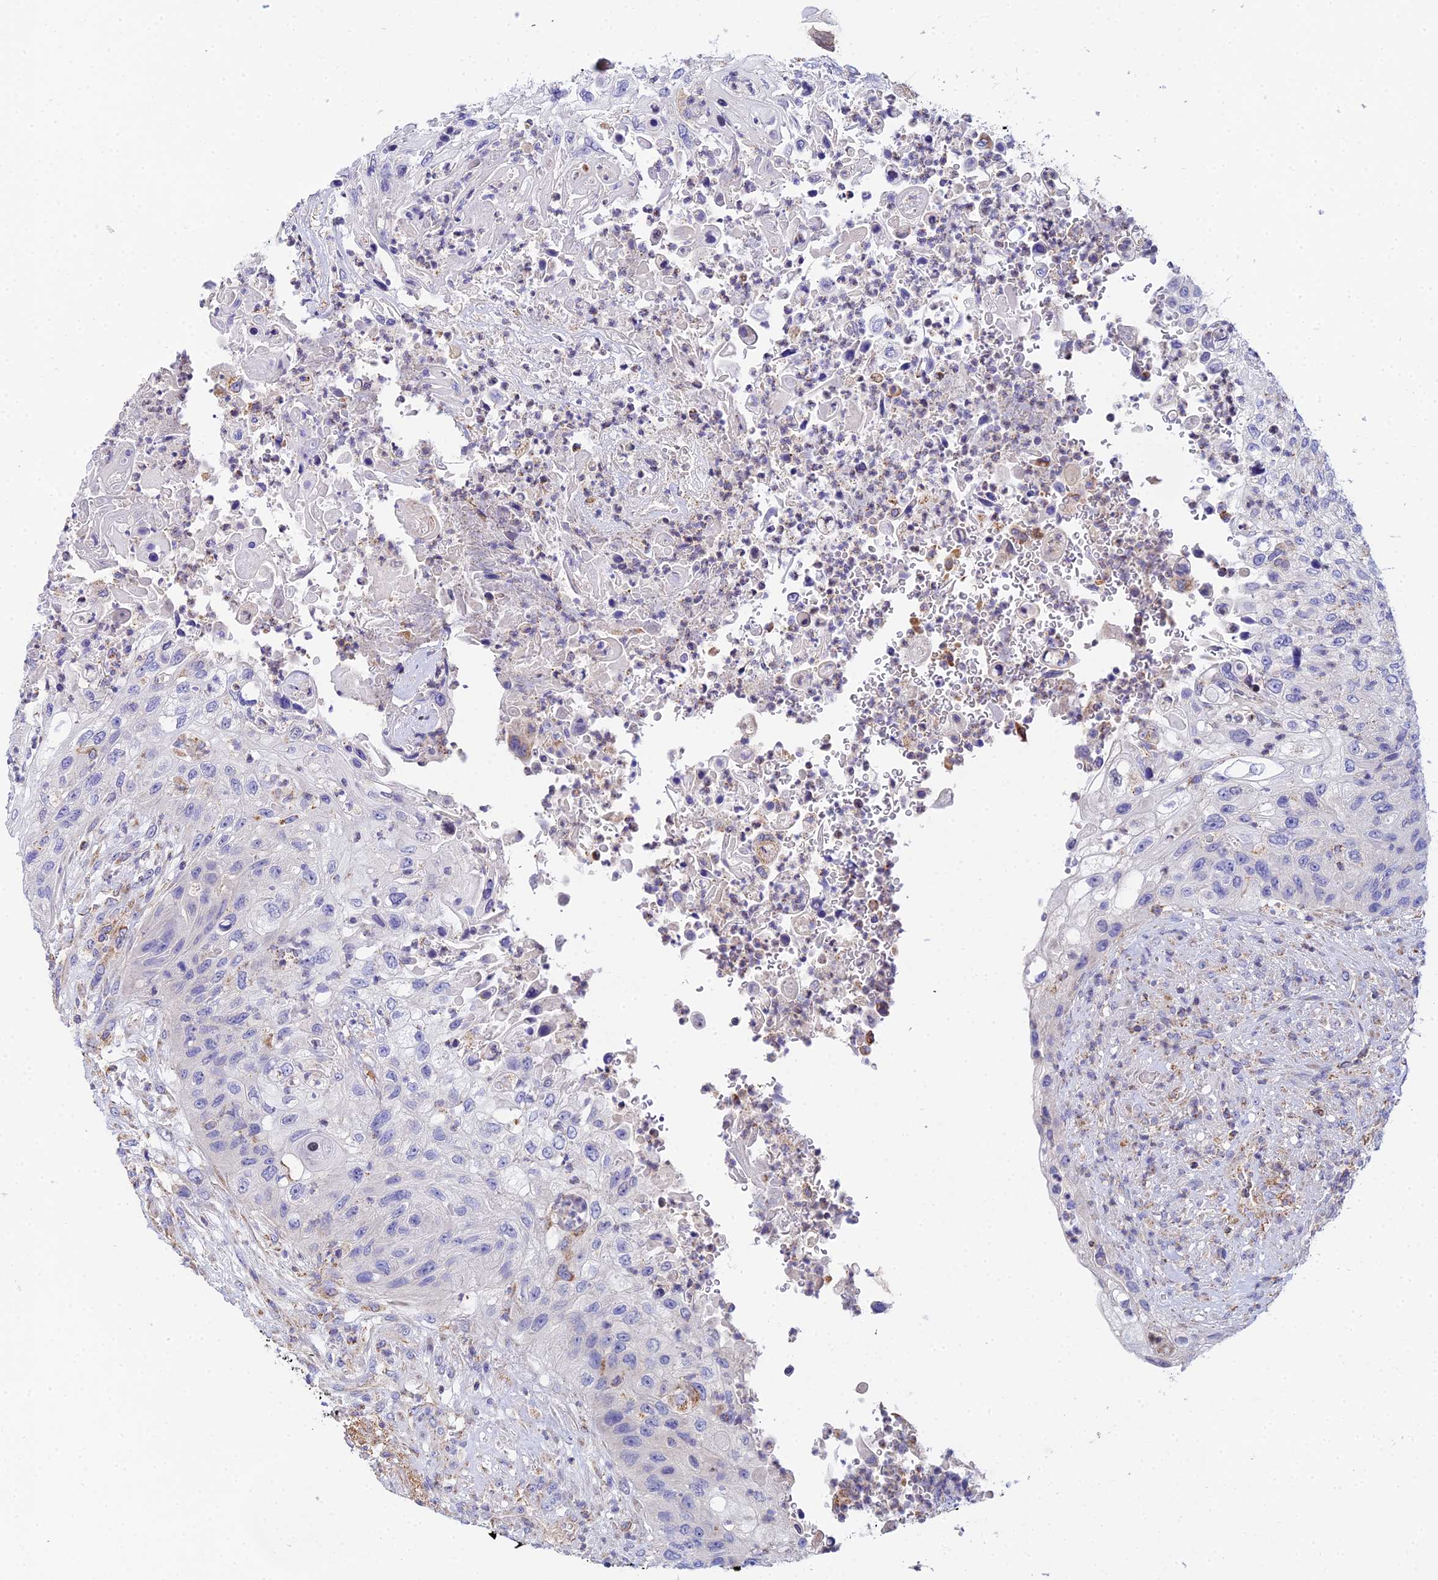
{"staining": {"intensity": "negative", "quantity": "none", "location": "none"}, "tissue": "urothelial cancer", "cell_type": "Tumor cells", "image_type": "cancer", "snomed": [{"axis": "morphology", "description": "Urothelial carcinoma, High grade"}, {"axis": "topography", "description": "Urinary bladder"}], "caption": "Immunohistochemistry (IHC) photomicrograph of urothelial cancer stained for a protein (brown), which displays no expression in tumor cells.", "gene": "NIPSNAP3A", "patient": {"sex": "female", "age": 60}}